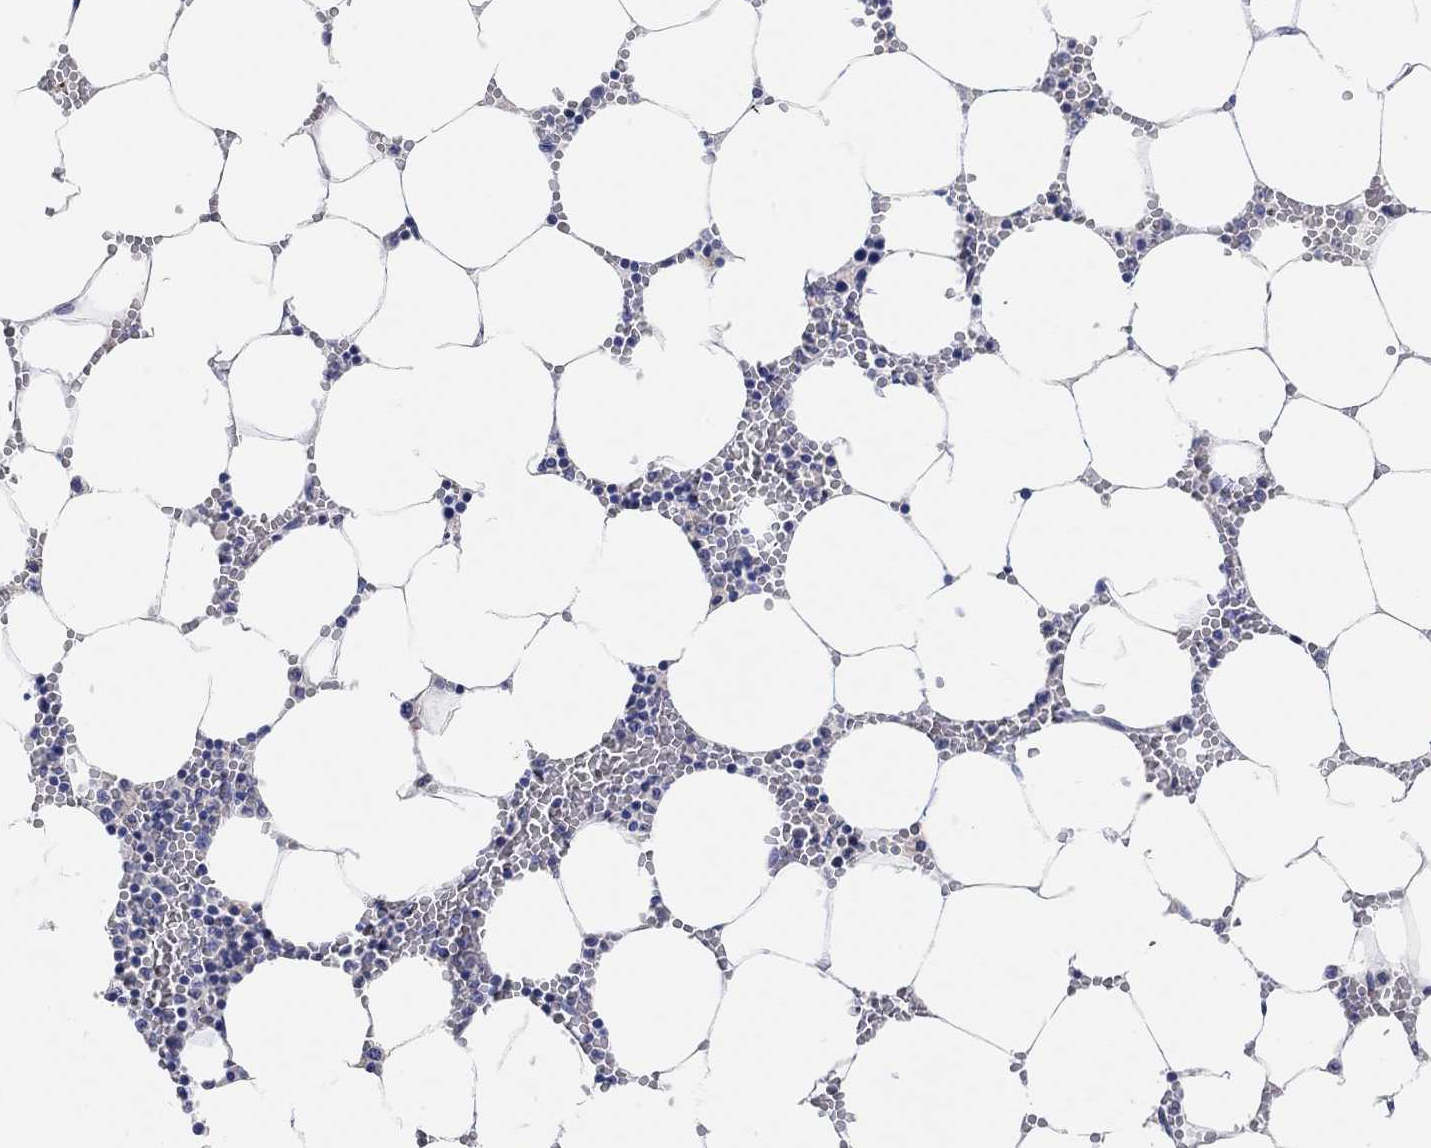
{"staining": {"intensity": "strong", "quantity": "<25%", "location": "cytoplasmic/membranous"}, "tissue": "bone marrow", "cell_type": "Hematopoietic cells", "image_type": "normal", "snomed": [{"axis": "morphology", "description": "Normal tissue, NOS"}, {"axis": "topography", "description": "Bone marrow"}], "caption": "The image displays a brown stain indicating the presence of a protein in the cytoplasmic/membranous of hematopoietic cells in bone marrow. (brown staining indicates protein expression, while blue staining denotes nuclei).", "gene": "RGS1", "patient": {"sex": "female", "age": 64}}